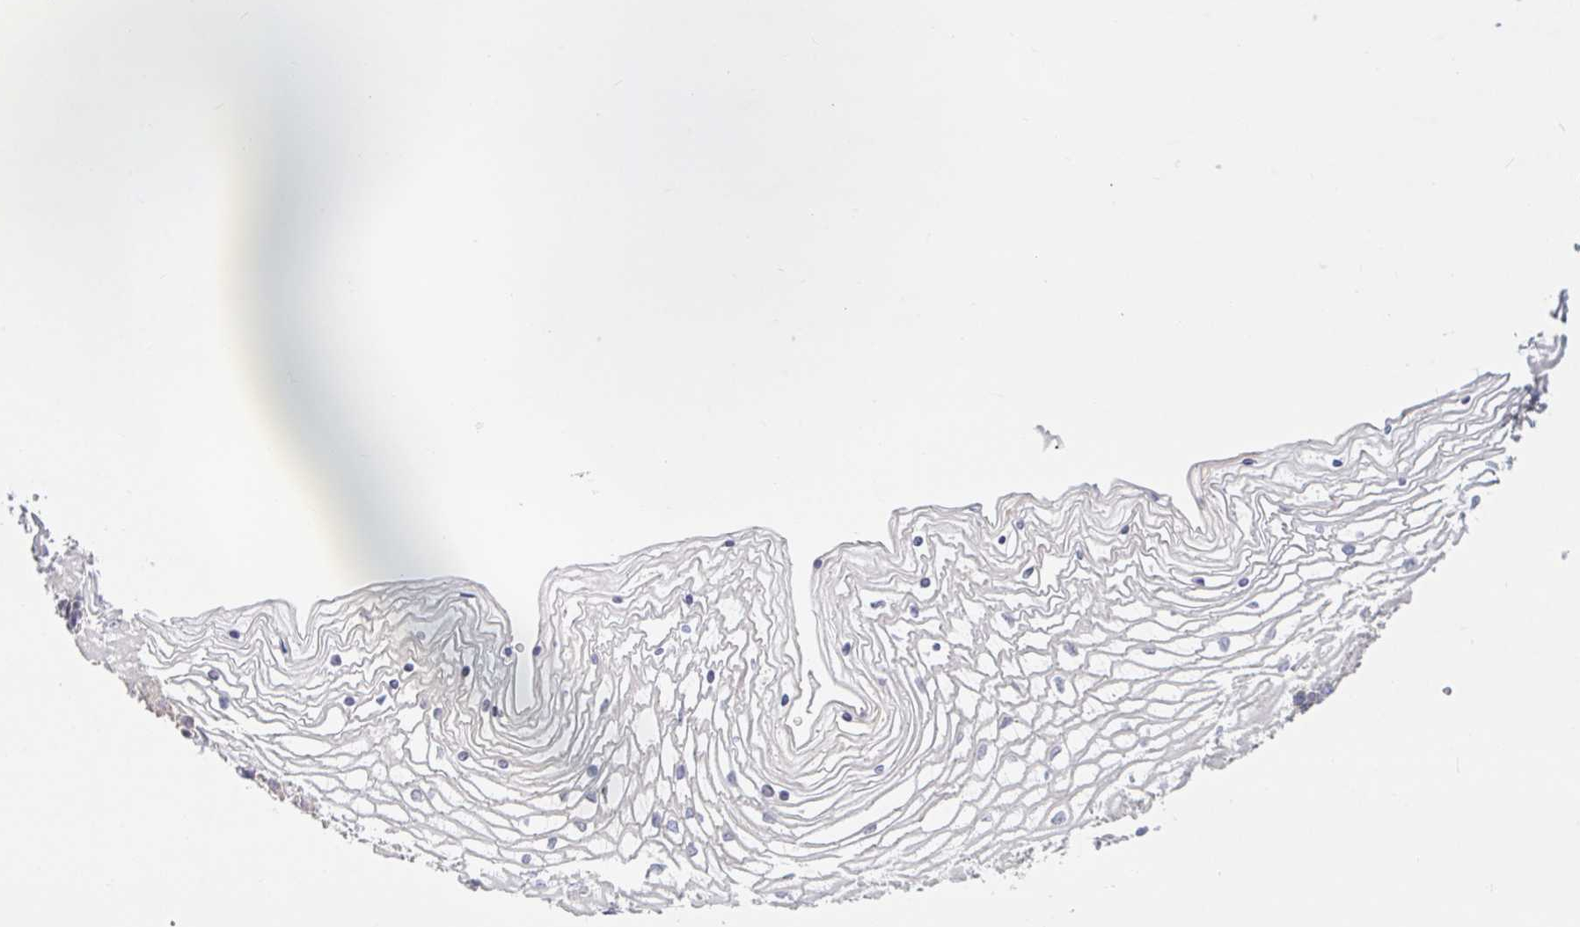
{"staining": {"intensity": "weak", "quantity": "25%-75%", "location": "cytoplasmic/membranous"}, "tissue": "vagina", "cell_type": "Squamous epithelial cells", "image_type": "normal", "snomed": [{"axis": "morphology", "description": "Normal tissue, NOS"}, {"axis": "topography", "description": "Vagina"}], "caption": "Immunohistochemical staining of unremarkable human vagina exhibits low levels of weak cytoplasmic/membranous positivity in about 25%-75% of squamous epithelial cells.", "gene": "LARP1", "patient": {"sex": "female", "age": 45}}